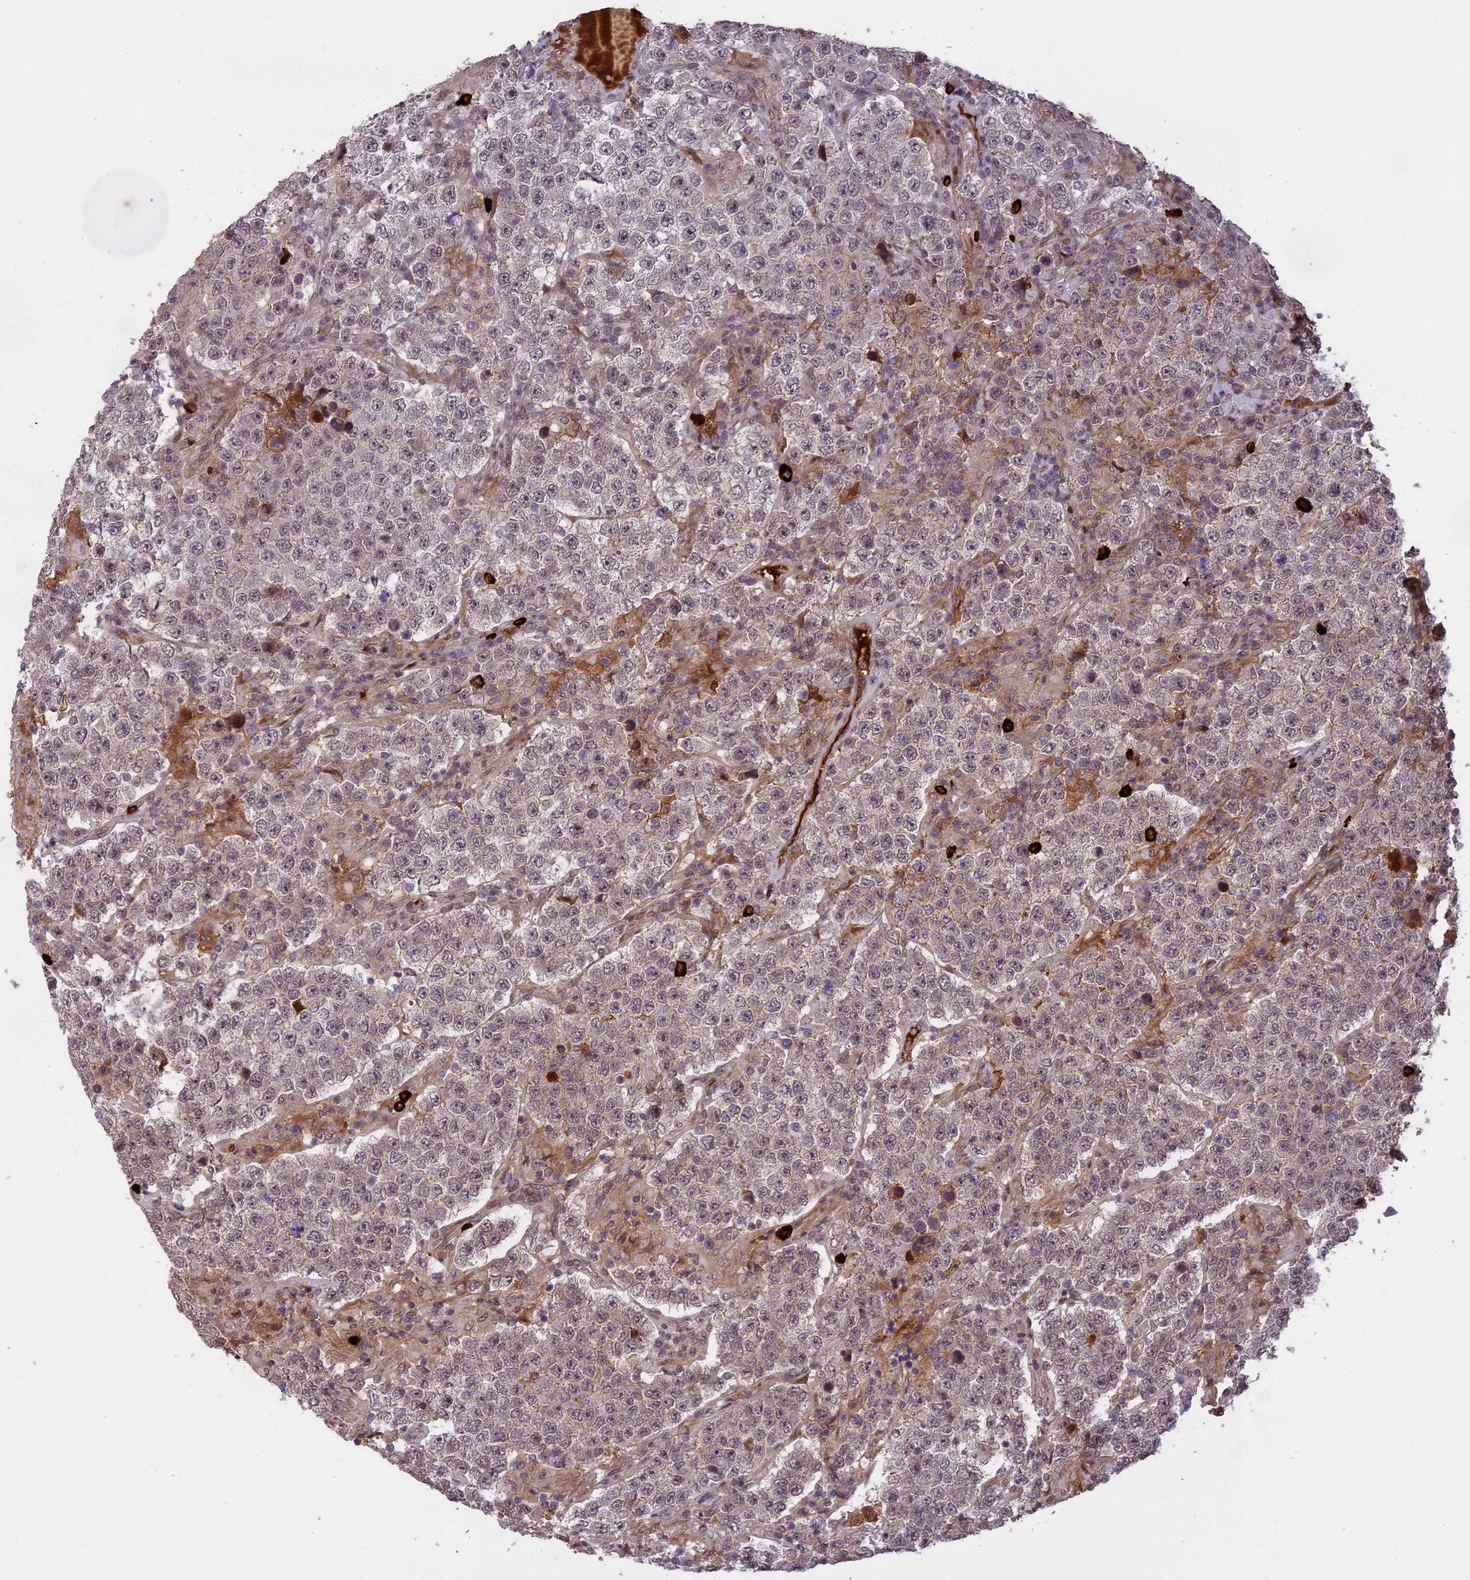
{"staining": {"intensity": "weak", "quantity": "25%-75%", "location": "nuclear"}, "tissue": "testis cancer", "cell_type": "Tumor cells", "image_type": "cancer", "snomed": [{"axis": "morphology", "description": "Normal tissue, NOS"}, {"axis": "morphology", "description": "Urothelial carcinoma, High grade"}, {"axis": "morphology", "description": "Seminoma, NOS"}, {"axis": "morphology", "description": "Carcinoma, Embryonal, NOS"}, {"axis": "topography", "description": "Urinary bladder"}, {"axis": "topography", "description": "Testis"}], "caption": "A brown stain shows weak nuclear expression of a protein in human urothelial carcinoma (high-grade) (testis) tumor cells.", "gene": "PRELID2", "patient": {"sex": "male", "age": 41}}